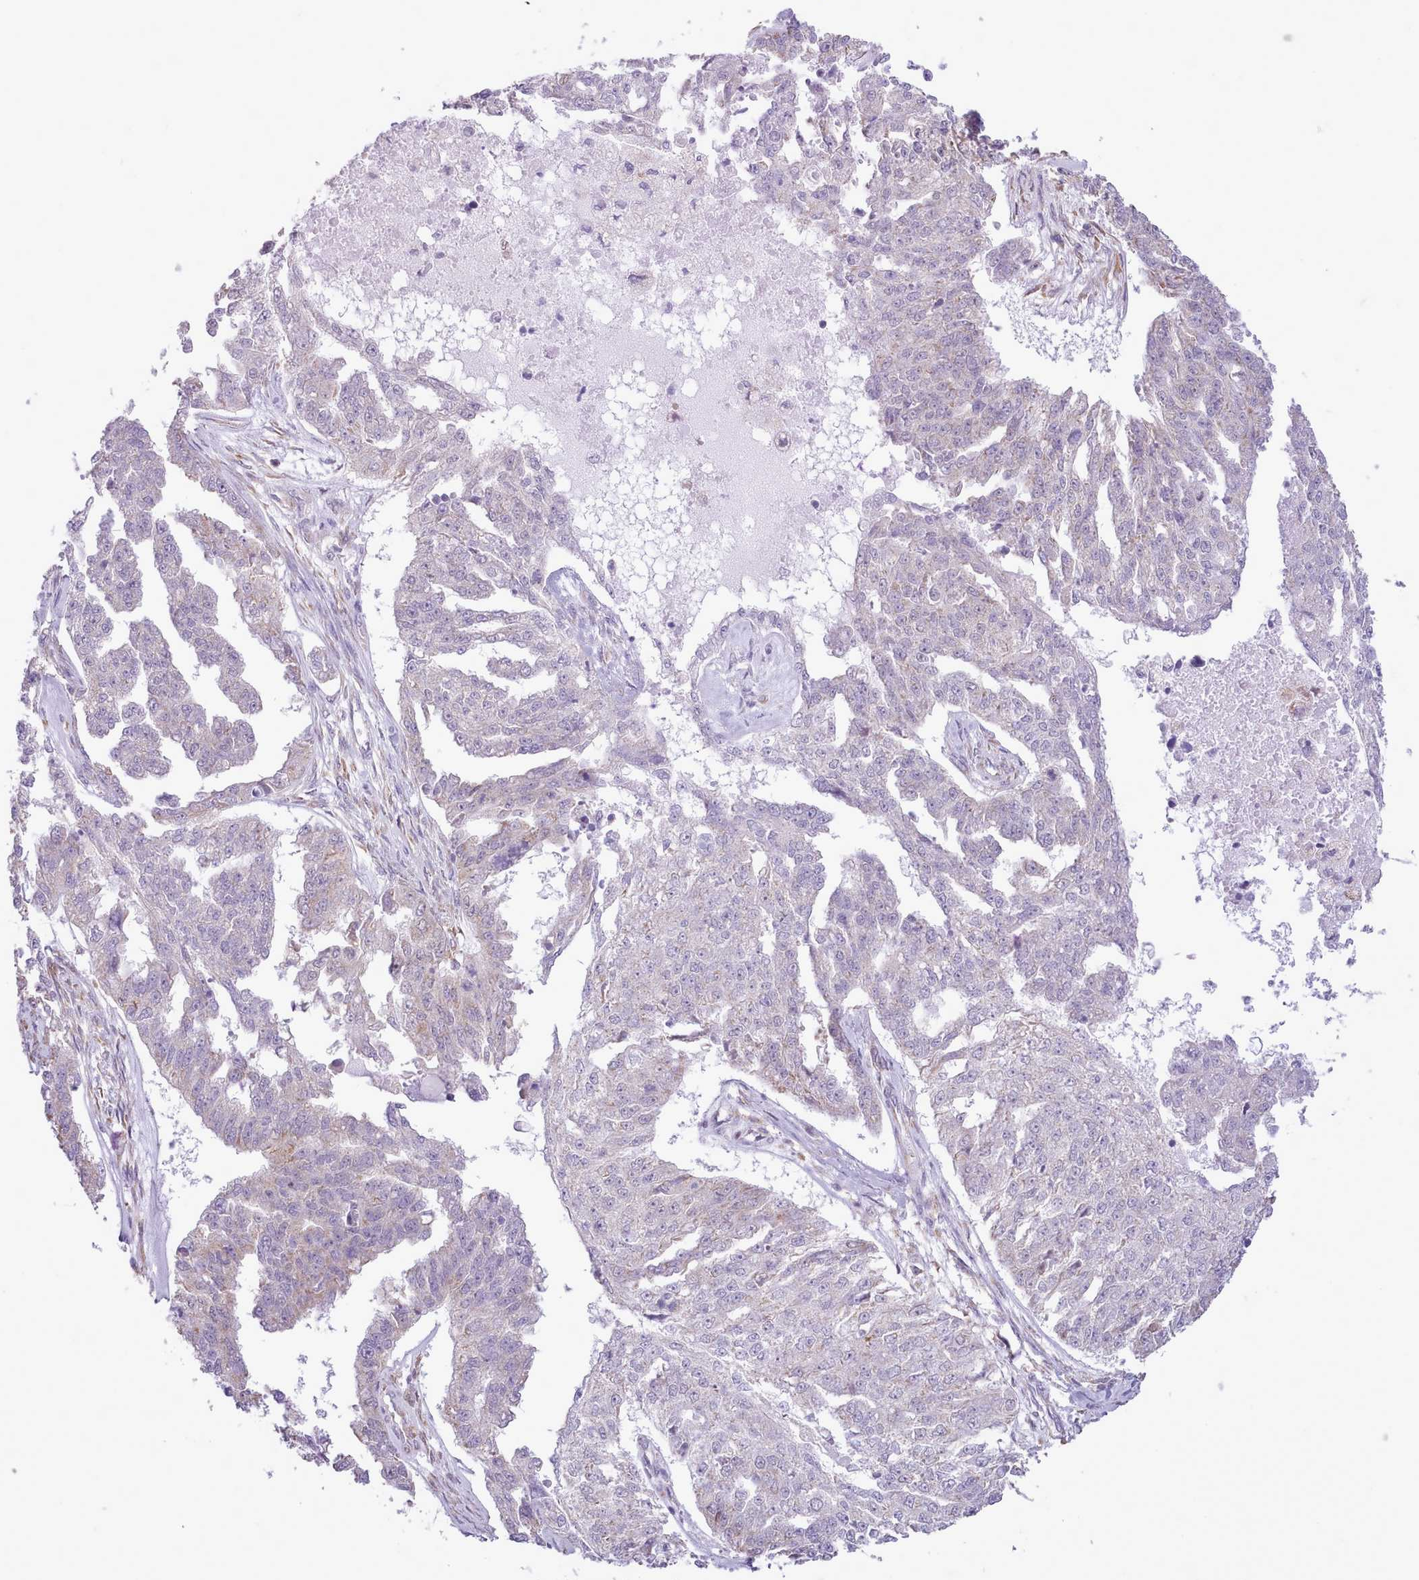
{"staining": {"intensity": "negative", "quantity": "none", "location": "none"}, "tissue": "ovarian cancer", "cell_type": "Tumor cells", "image_type": "cancer", "snomed": [{"axis": "morphology", "description": "Cystadenocarcinoma, serous, NOS"}, {"axis": "topography", "description": "Ovary"}], "caption": "This is an immunohistochemistry image of human ovarian cancer (serous cystadenocarcinoma). There is no expression in tumor cells.", "gene": "SEC61B", "patient": {"sex": "female", "age": 58}}